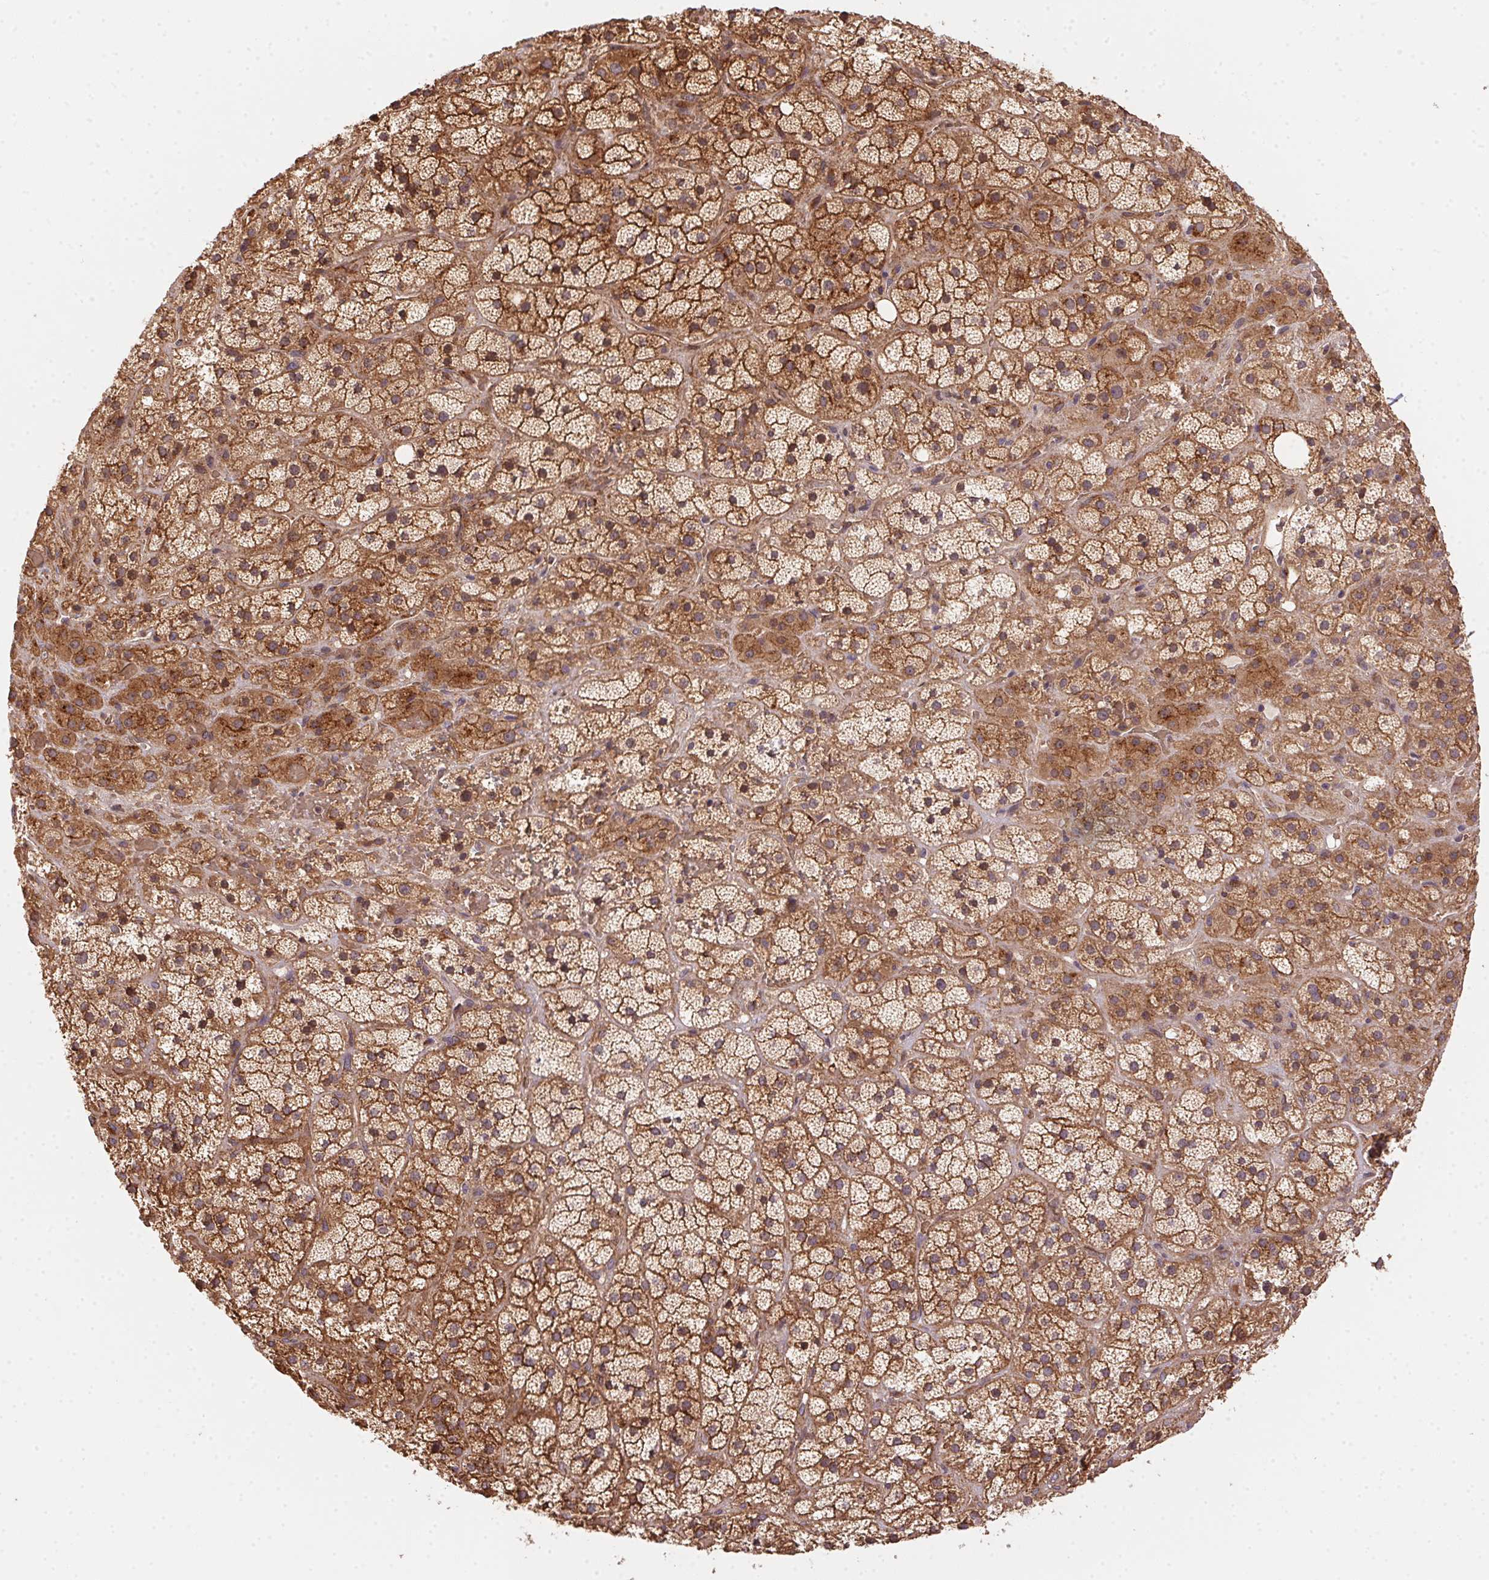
{"staining": {"intensity": "strong", "quantity": ">75%", "location": "cytoplasmic/membranous"}, "tissue": "adrenal gland", "cell_type": "Glandular cells", "image_type": "normal", "snomed": [{"axis": "morphology", "description": "Normal tissue, NOS"}, {"axis": "topography", "description": "Adrenal gland"}], "caption": "Immunohistochemical staining of unremarkable adrenal gland shows strong cytoplasmic/membranous protein staining in approximately >75% of glandular cells.", "gene": "USE1", "patient": {"sex": "male", "age": 57}}